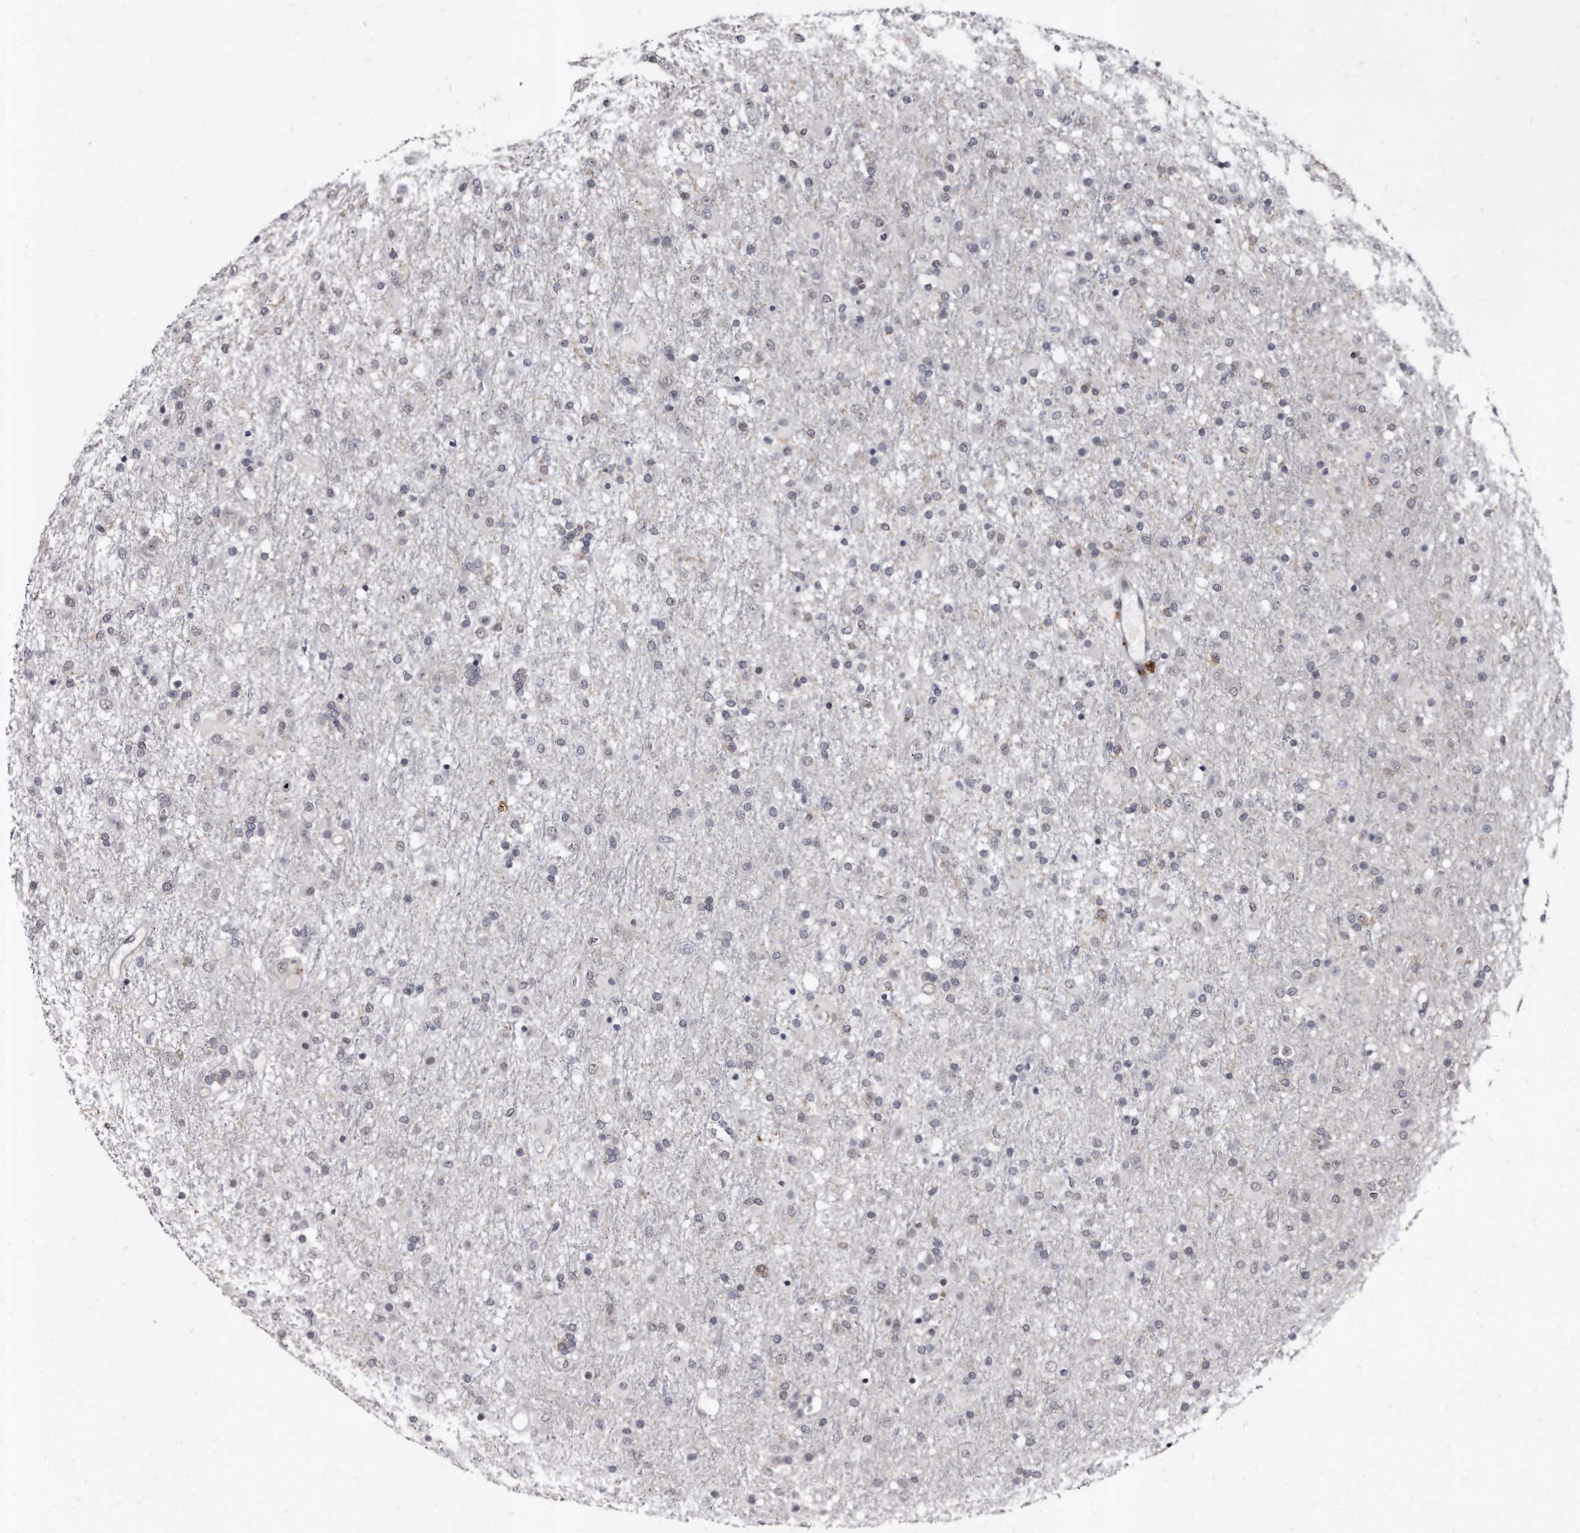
{"staining": {"intensity": "negative", "quantity": "none", "location": "none"}, "tissue": "glioma", "cell_type": "Tumor cells", "image_type": "cancer", "snomed": [{"axis": "morphology", "description": "Glioma, malignant, Low grade"}, {"axis": "topography", "description": "Brain"}], "caption": "IHC image of neoplastic tissue: human glioma stained with DAB exhibits no significant protein expression in tumor cells.", "gene": "KLHDC3", "patient": {"sex": "male", "age": 65}}